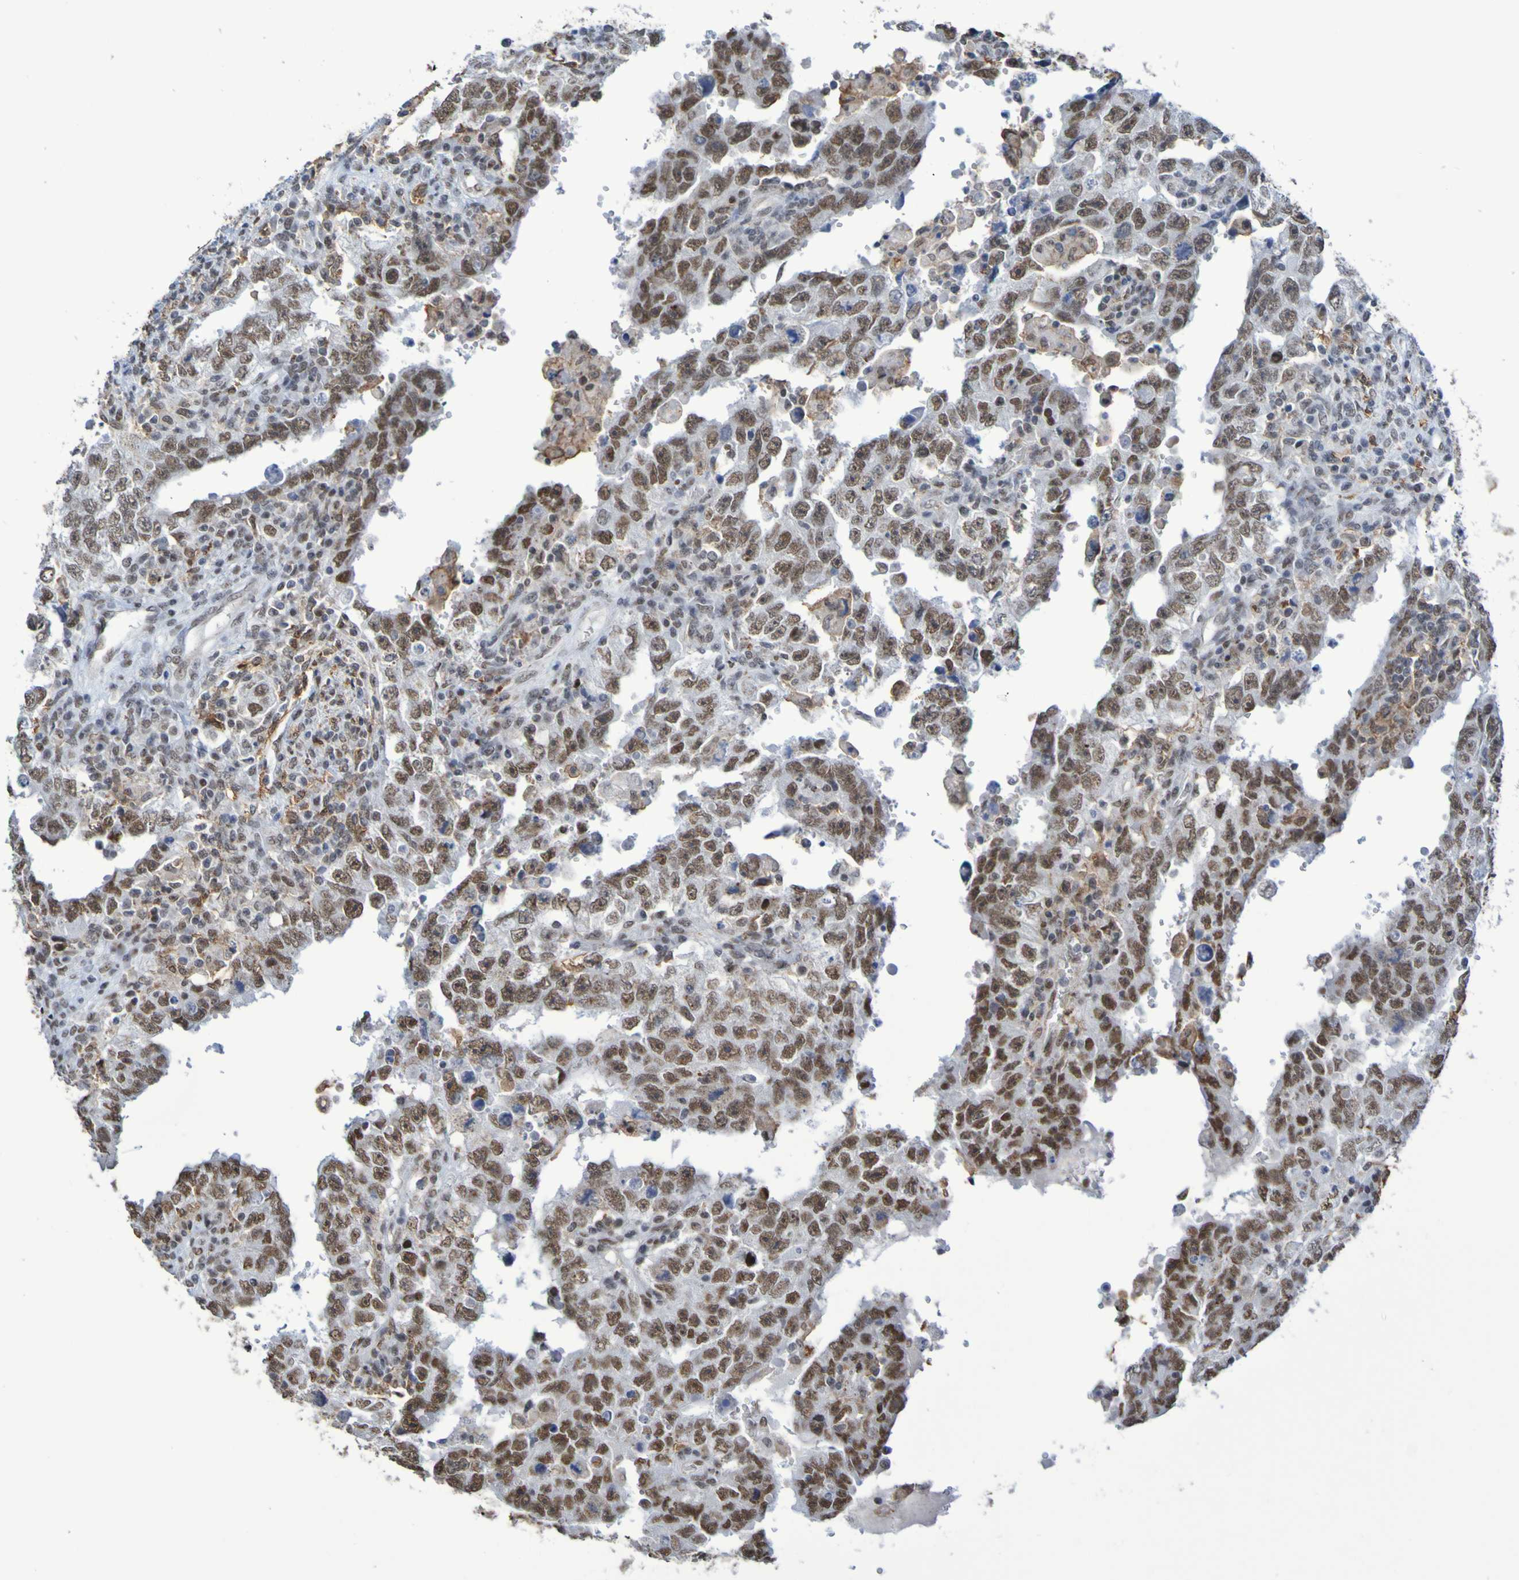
{"staining": {"intensity": "moderate", "quantity": ">75%", "location": "nuclear"}, "tissue": "testis cancer", "cell_type": "Tumor cells", "image_type": "cancer", "snomed": [{"axis": "morphology", "description": "Carcinoma, Embryonal, NOS"}, {"axis": "topography", "description": "Testis"}], "caption": "Moderate nuclear staining for a protein is present in approximately >75% of tumor cells of testis cancer using IHC.", "gene": "MRTFB", "patient": {"sex": "male", "age": 26}}